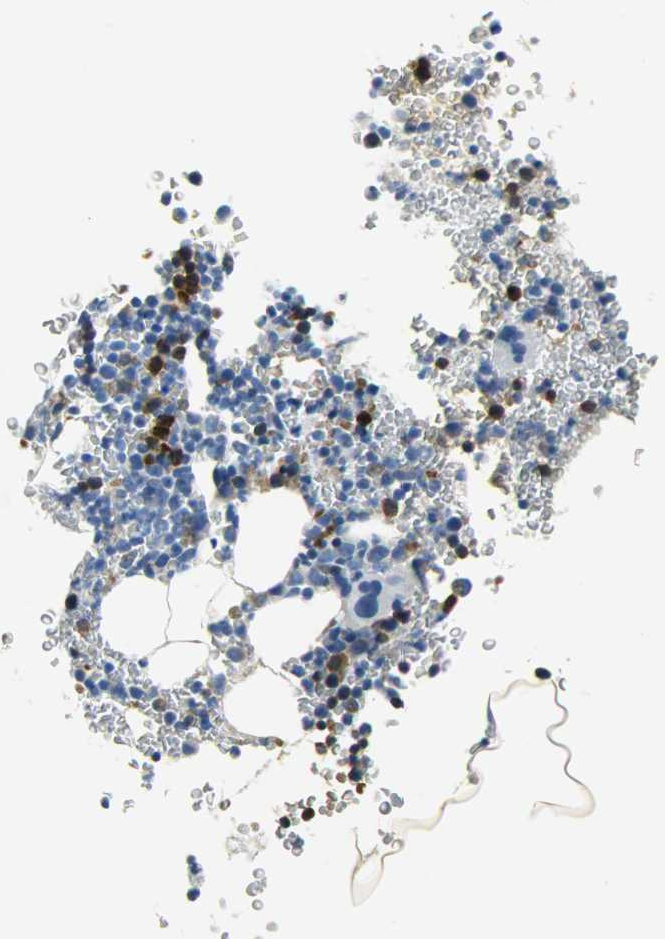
{"staining": {"intensity": "strong", "quantity": "<25%", "location": "cytoplasmic/membranous,nuclear"}, "tissue": "bone marrow", "cell_type": "Hematopoietic cells", "image_type": "normal", "snomed": [{"axis": "morphology", "description": "Normal tissue, NOS"}, {"axis": "morphology", "description": "Inflammation, NOS"}, {"axis": "topography", "description": "Bone marrow"}], "caption": "A medium amount of strong cytoplasmic/membranous,nuclear positivity is present in approximately <25% of hematopoietic cells in benign bone marrow.", "gene": "CA3", "patient": {"sex": "male", "age": 22}}